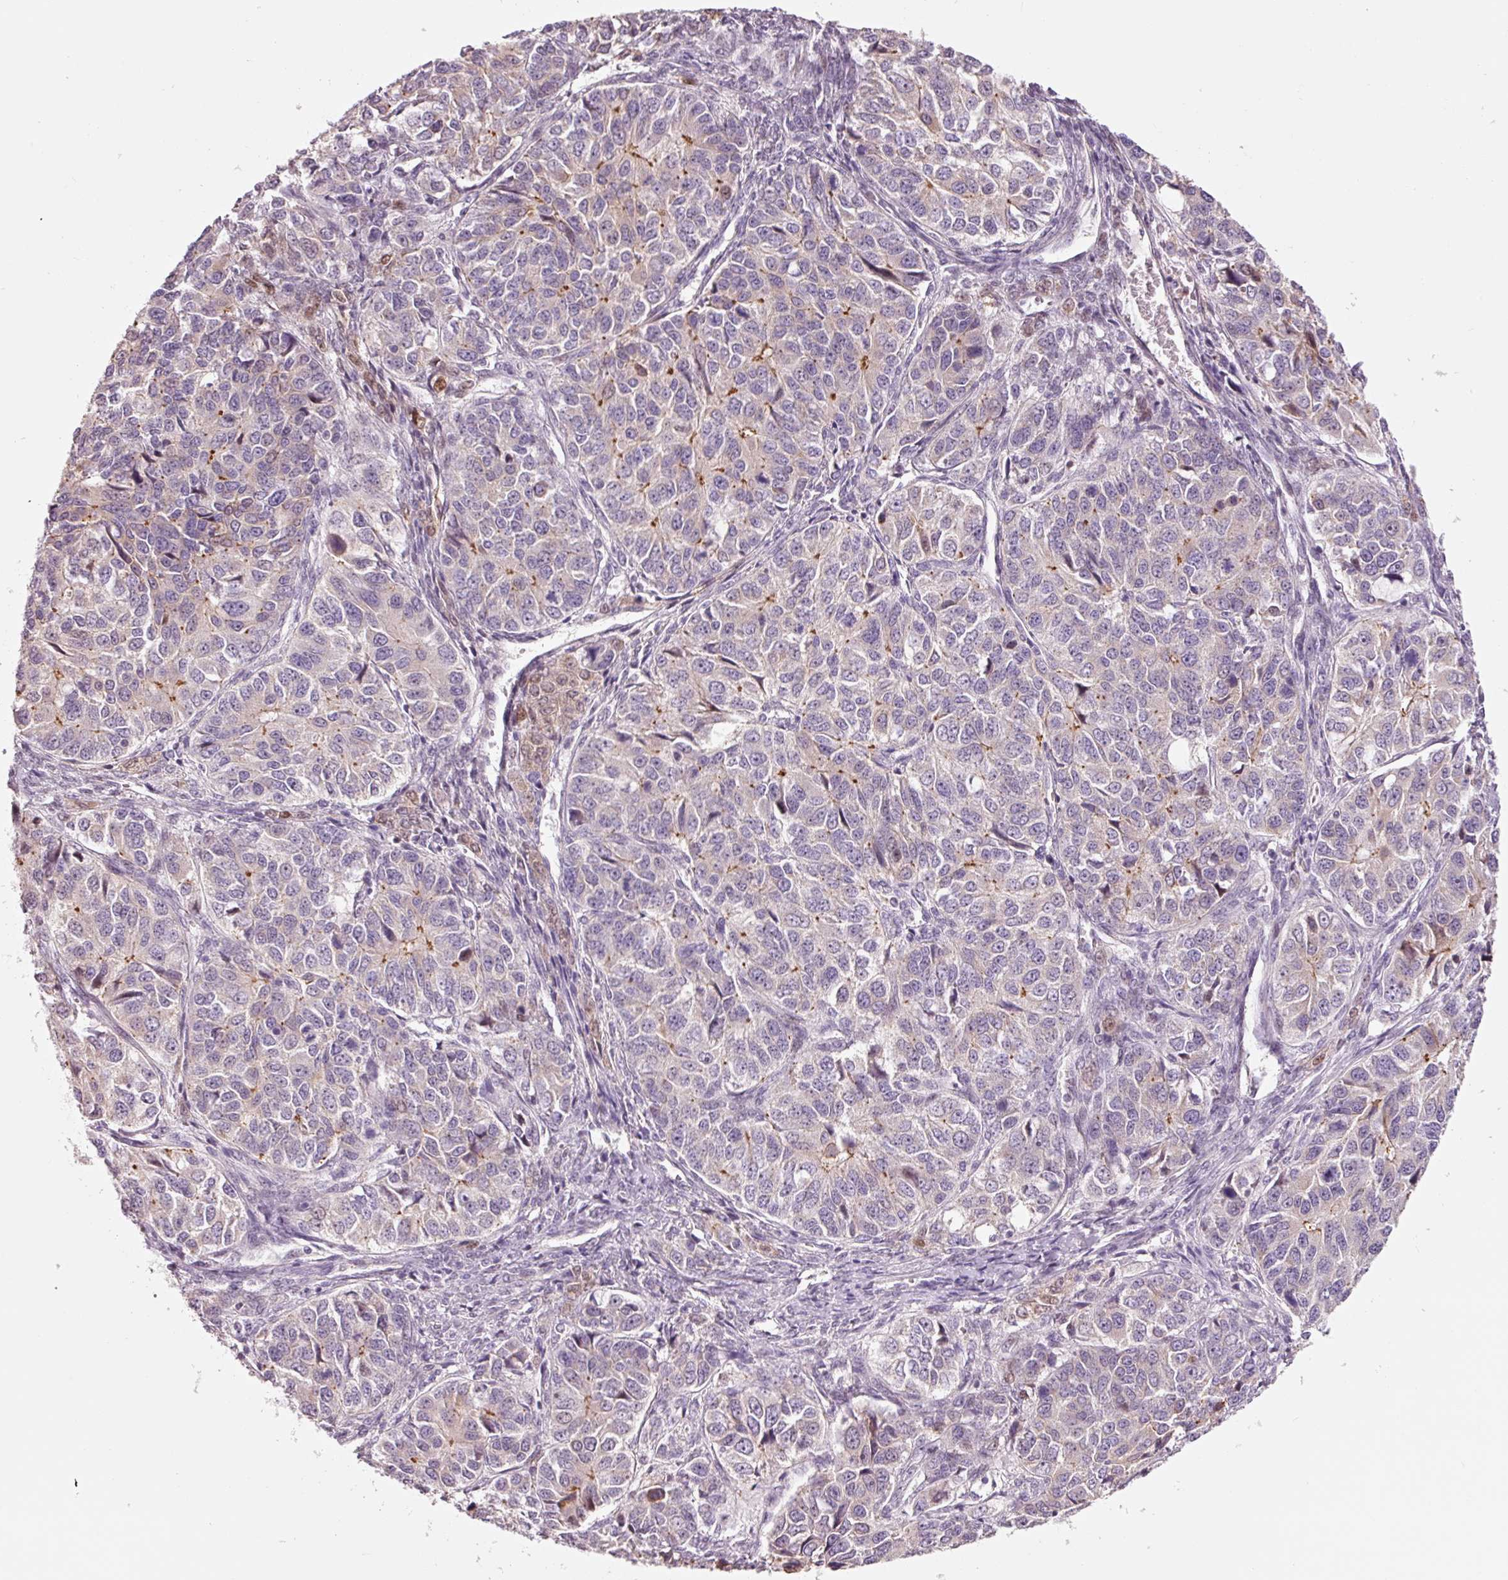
{"staining": {"intensity": "moderate", "quantity": "<25%", "location": "cytoplasmic/membranous"}, "tissue": "ovarian cancer", "cell_type": "Tumor cells", "image_type": "cancer", "snomed": [{"axis": "morphology", "description": "Carcinoma, endometroid"}, {"axis": "topography", "description": "Ovary"}], "caption": "A micrograph showing moderate cytoplasmic/membranous expression in approximately <25% of tumor cells in endometroid carcinoma (ovarian), as visualized by brown immunohistochemical staining.", "gene": "DAPP1", "patient": {"sex": "female", "age": 51}}